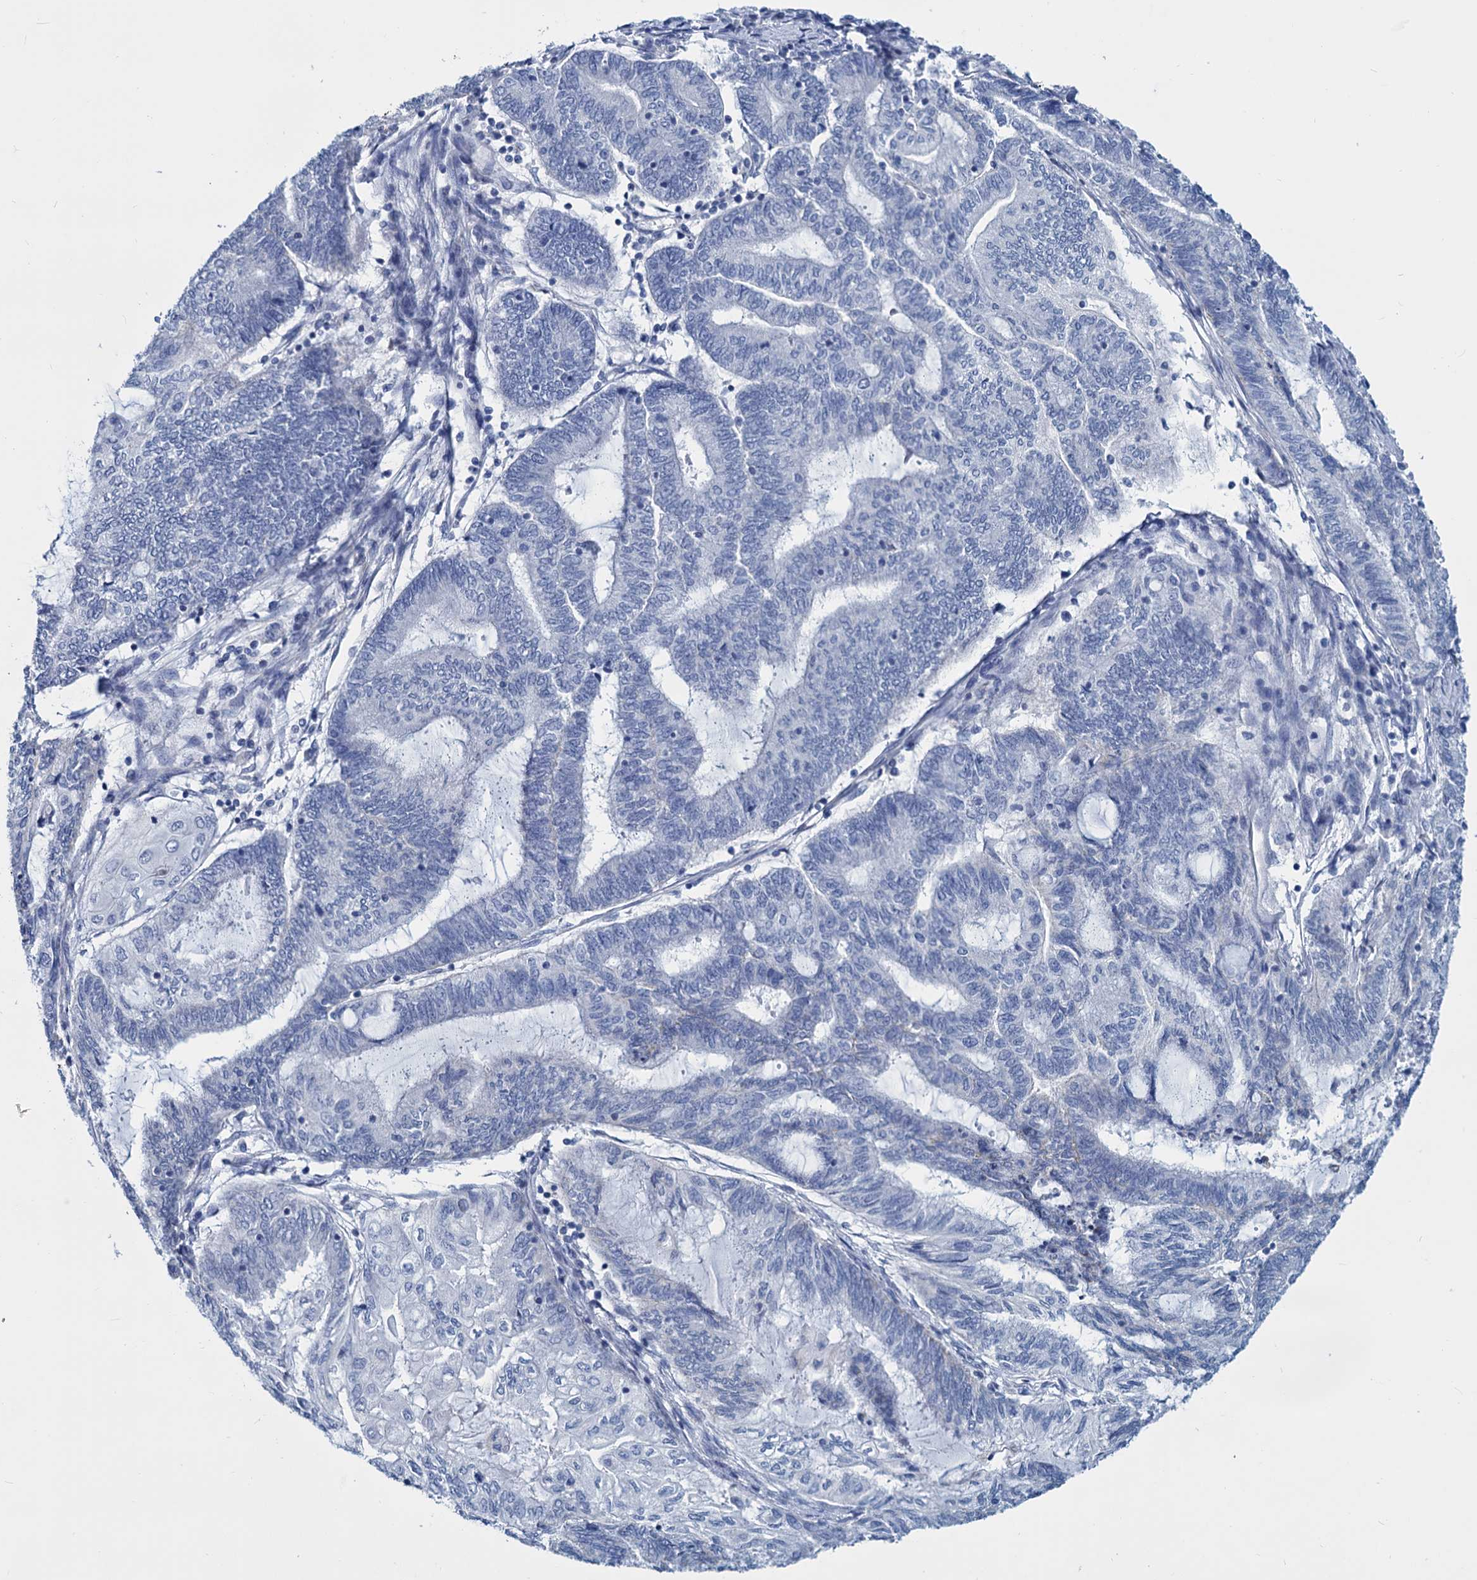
{"staining": {"intensity": "negative", "quantity": "none", "location": "none"}, "tissue": "endometrial cancer", "cell_type": "Tumor cells", "image_type": "cancer", "snomed": [{"axis": "morphology", "description": "Adenocarcinoma, NOS"}, {"axis": "topography", "description": "Uterus"}, {"axis": "topography", "description": "Endometrium"}], "caption": "DAB (3,3'-diaminobenzidine) immunohistochemical staining of human endometrial cancer (adenocarcinoma) displays no significant expression in tumor cells.", "gene": "SLC1A3", "patient": {"sex": "female", "age": 70}}